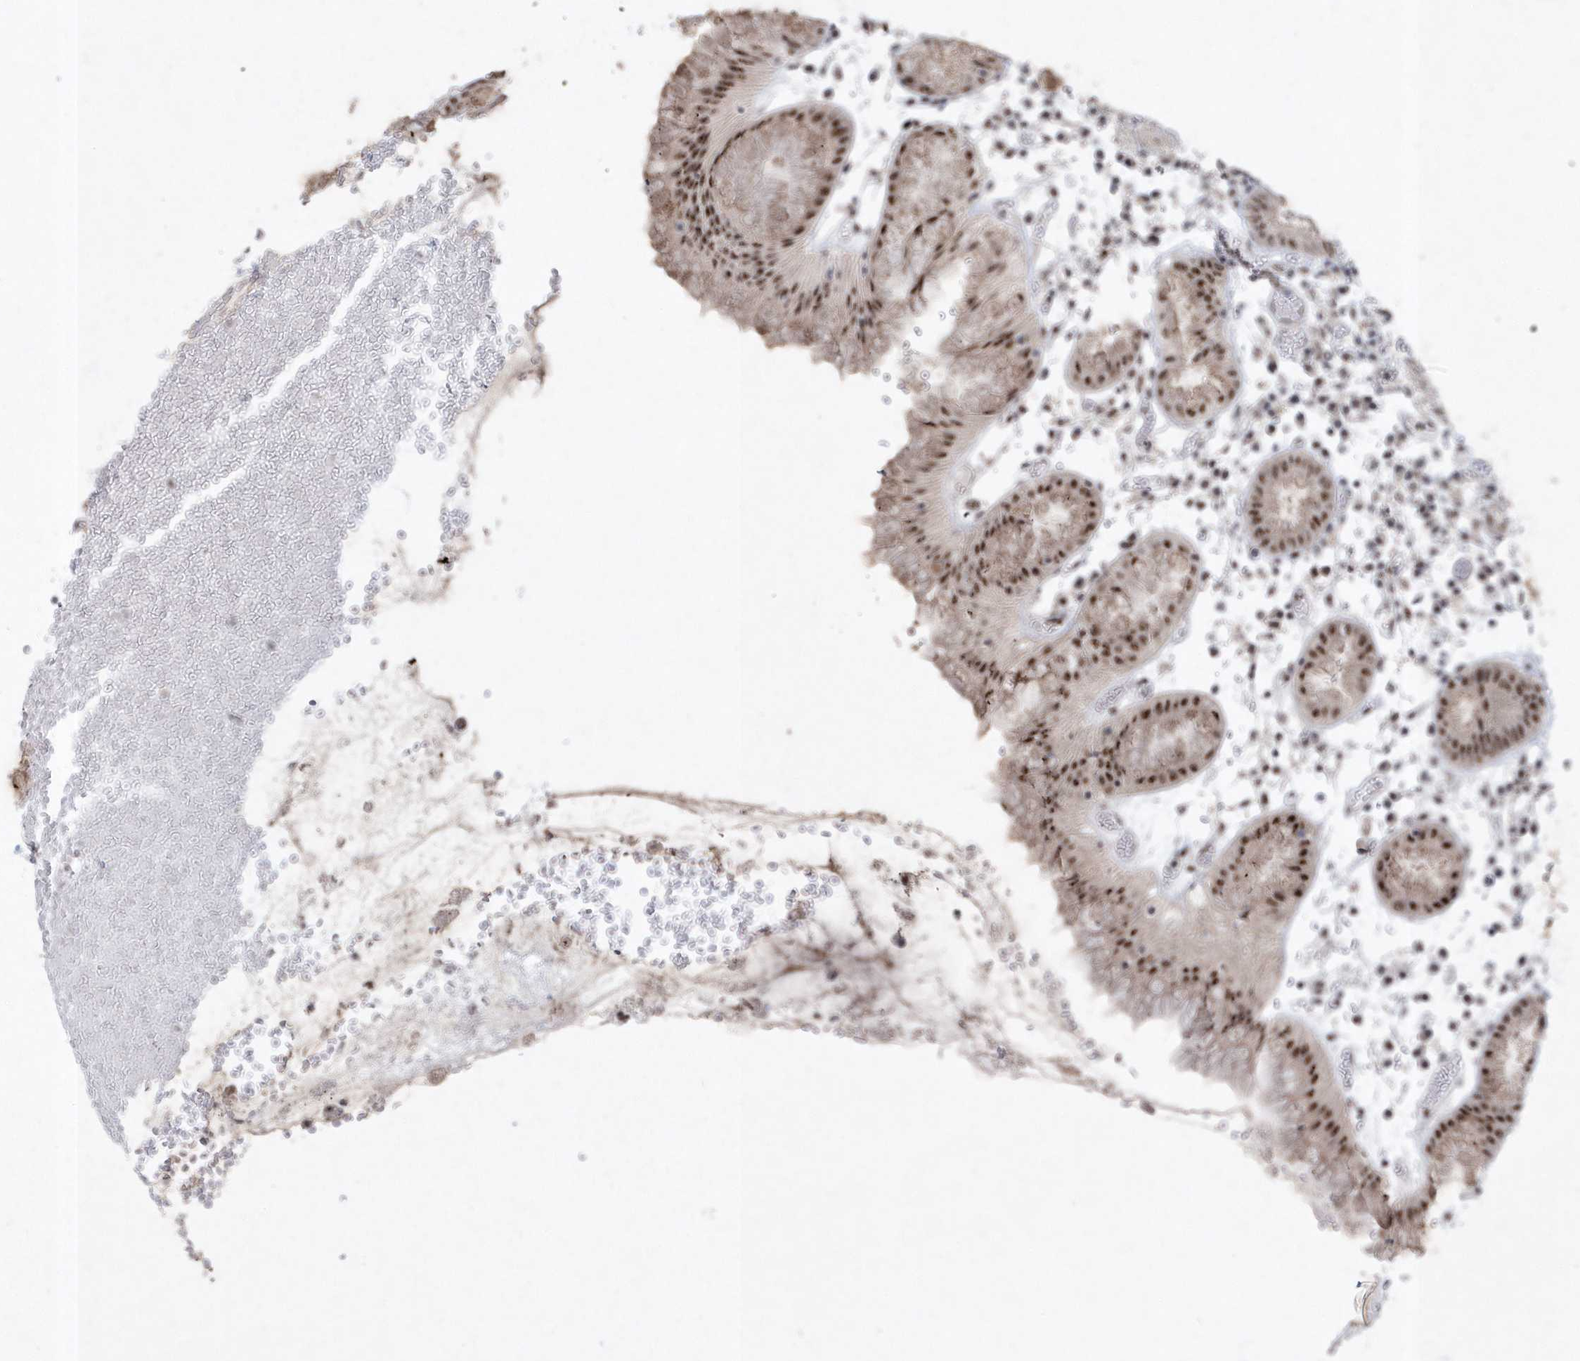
{"staining": {"intensity": "moderate", "quantity": ">75%", "location": "nuclear"}, "tissue": "stomach", "cell_type": "Glandular cells", "image_type": "normal", "snomed": [{"axis": "morphology", "description": "Normal tissue, NOS"}, {"axis": "topography", "description": "Stomach"}, {"axis": "topography", "description": "Stomach, lower"}], "caption": "A medium amount of moderate nuclear positivity is seen in approximately >75% of glandular cells in normal stomach. (brown staining indicates protein expression, while blue staining denotes nuclei).", "gene": "KDM6B", "patient": {"sex": "female", "age": 75}}